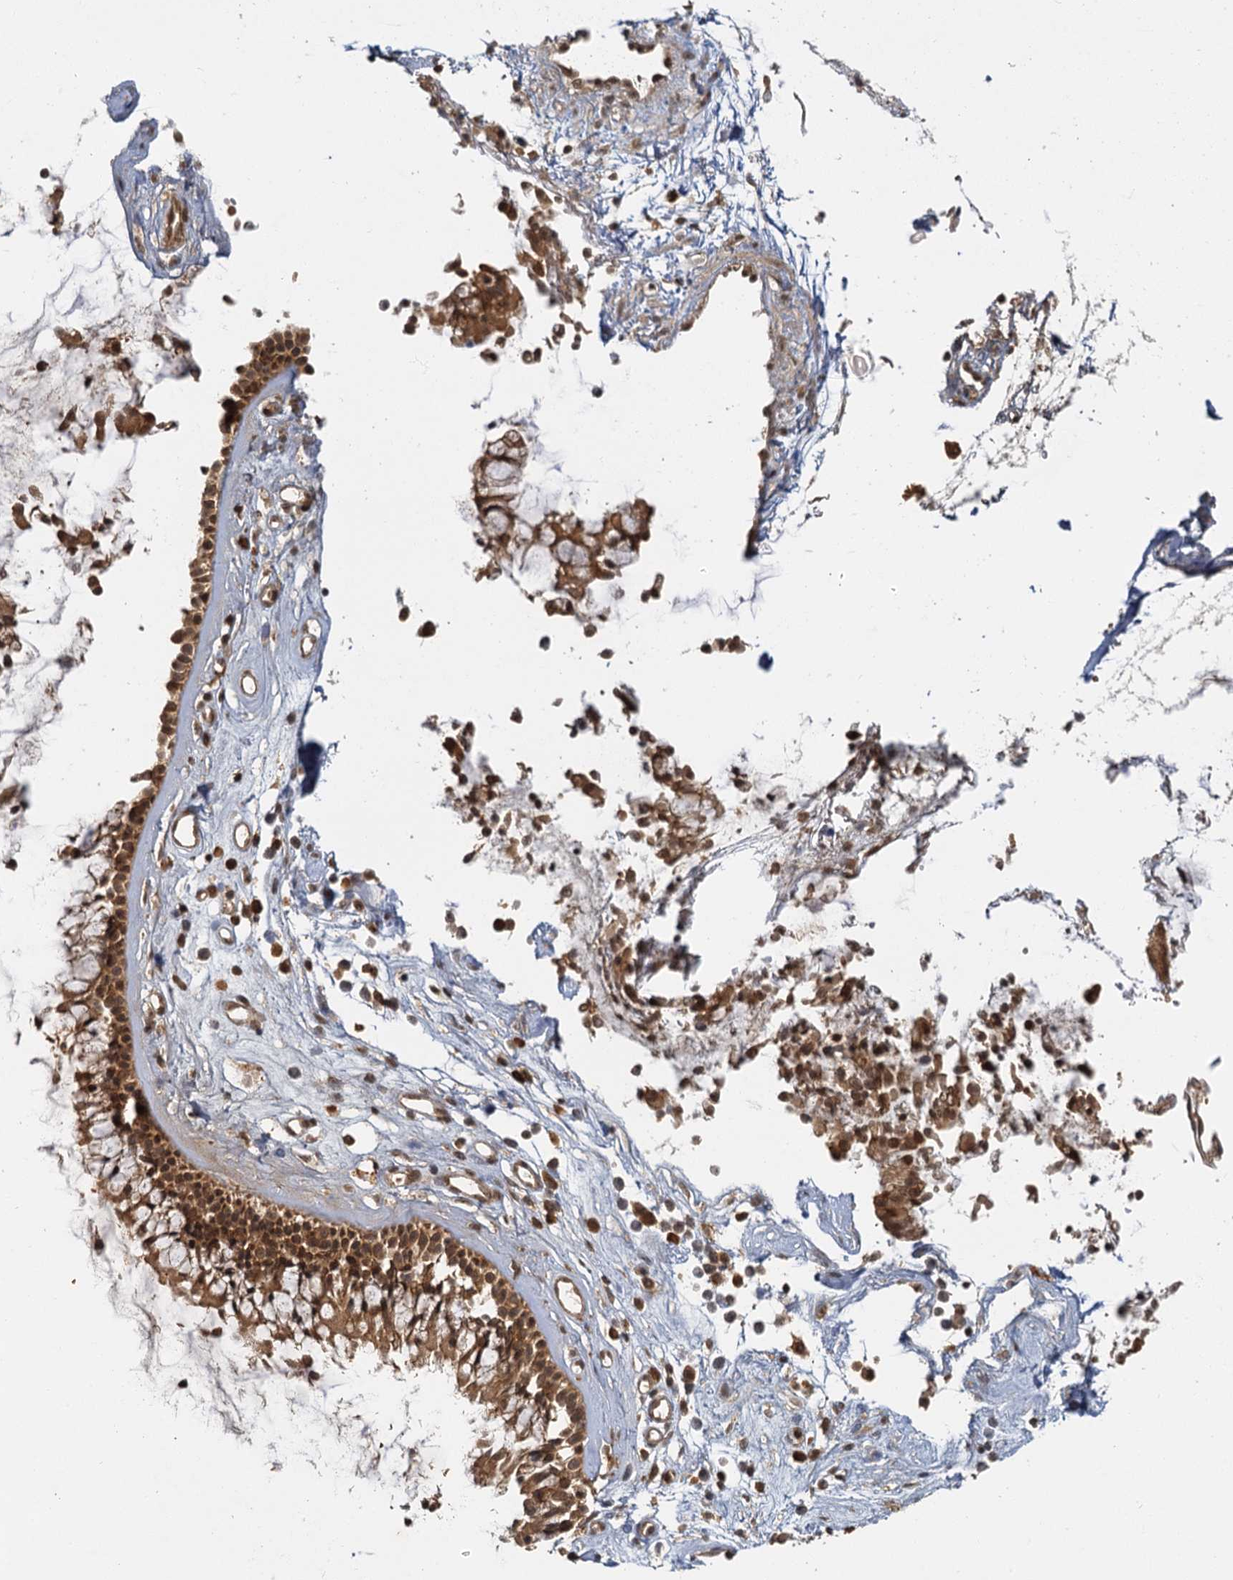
{"staining": {"intensity": "moderate", "quantity": ">75%", "location": "cytoplasmic/membranous,nuclear"}, "tissue": "nasopharynx", "cell_type": "Respiratory epithelial cells", "image_type": "normal", "snomed": [{"axis": "morphology", "description": "Normal tissue, NOS"}, {"axis": "morphology", "description": "Inflammation, NOS"}, {"axis": "topography", "description": "Nasopharynx"}], "caption": "Respiratory epithelial cells reveal moderate cytoplasmic/membranous,nuclear positivity in approximately >75% of cells in normal nasopharynx.", "gene": "ZNF549", "patient": {"sex": "male", "age": 29}}